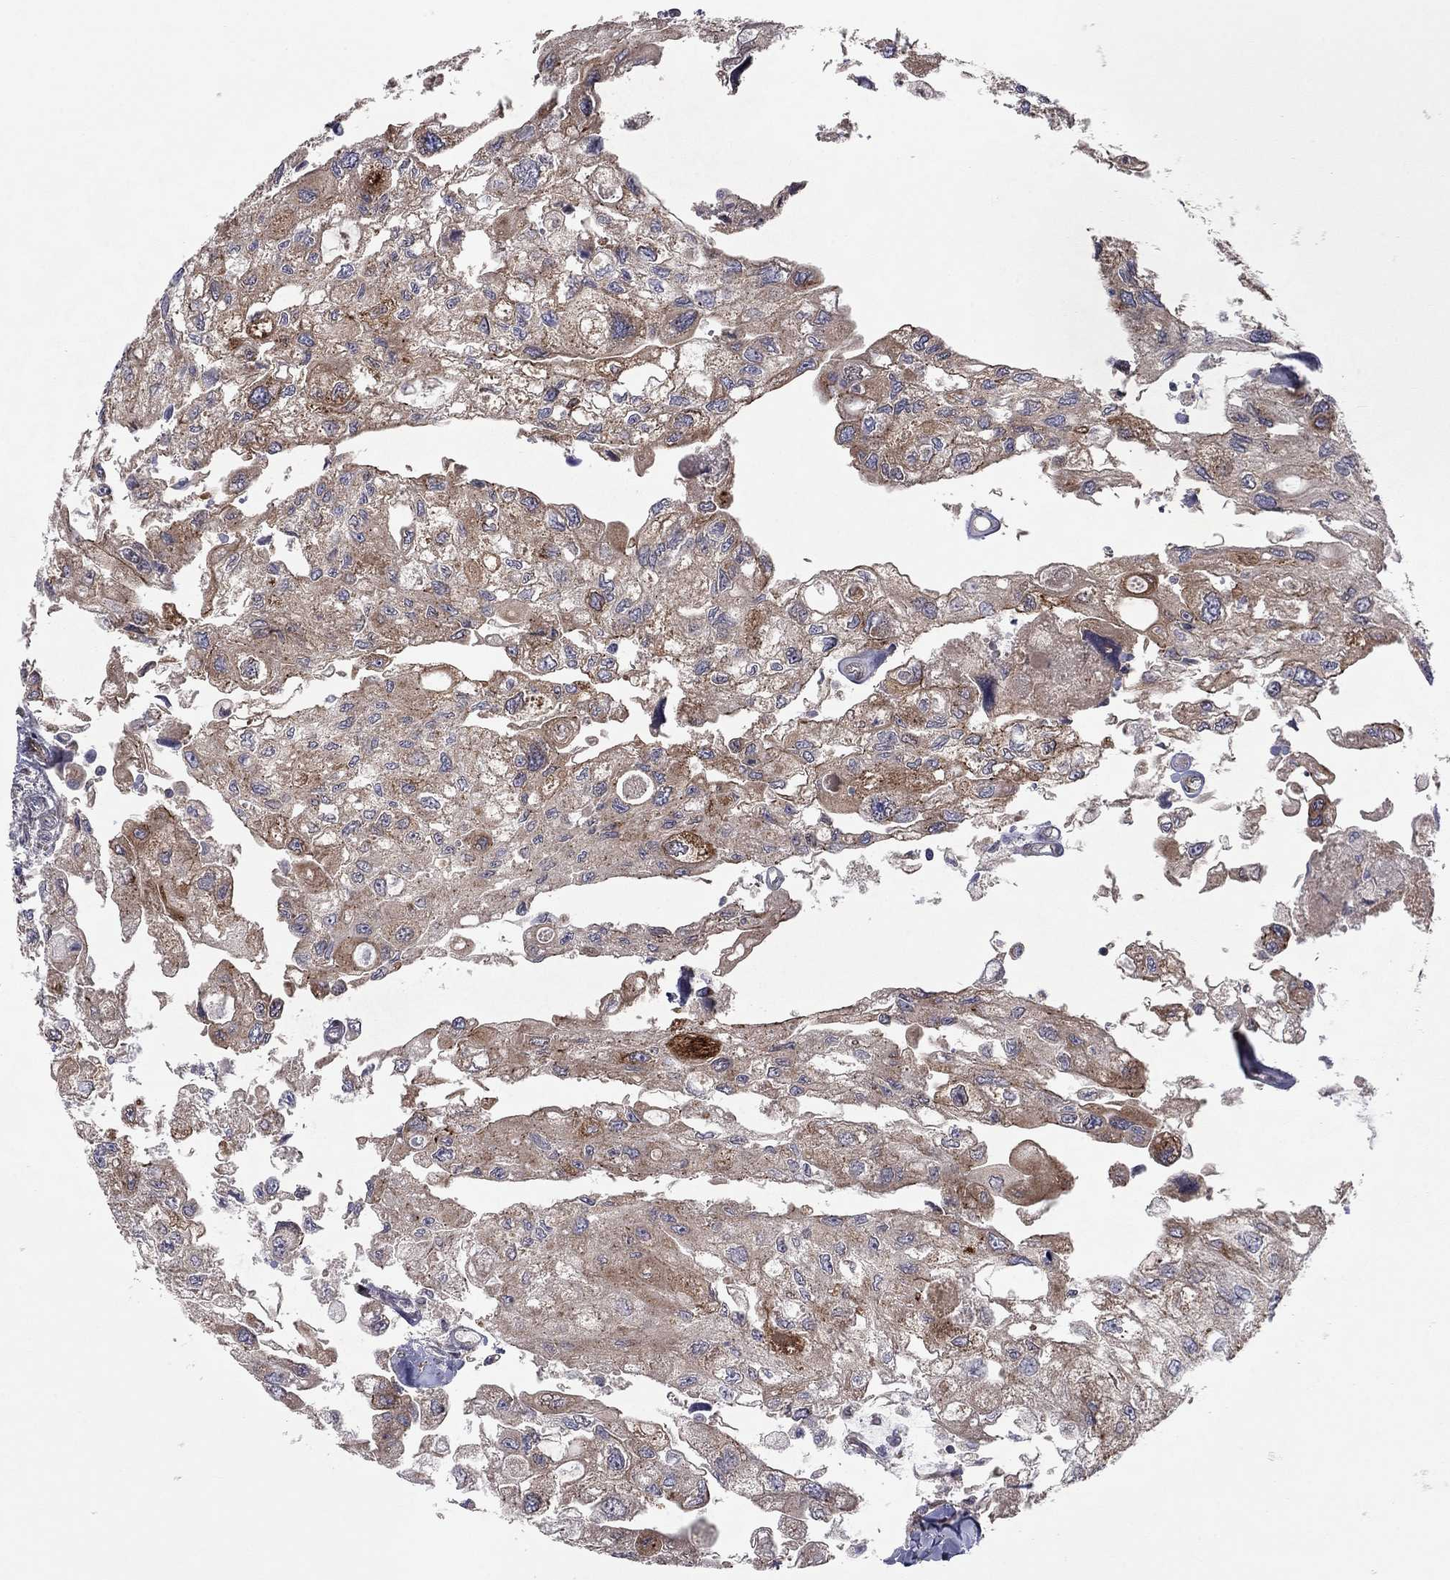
{"staining": {"intensity": "moderate", "quantity": "25%-75%", "location": "cytoplasmic/membranous"}, "tissue": "urothelial cancer", "cell_type": "Tumor cells", "image_type": "cancer", "snomed": [{"axis": "morphology", "description": "Urothelial carcinoma, High grade"}, {"axis": "topography", "description": "Urinary bladder"}], "caption": "Immunohistochemistry (IHC) micrograph of neoplastic tissue: urothelial carcinoma (high-grade) stained using immunohistochemistry shows medium levels of moderate protein expression localized specifically in the cytoplasmic/membranous of tumor cells, appearing as a cytoplasmic/membranous brown color.", "gene": "YIF1A", "patient": {"sex": "male", "age": 59}}